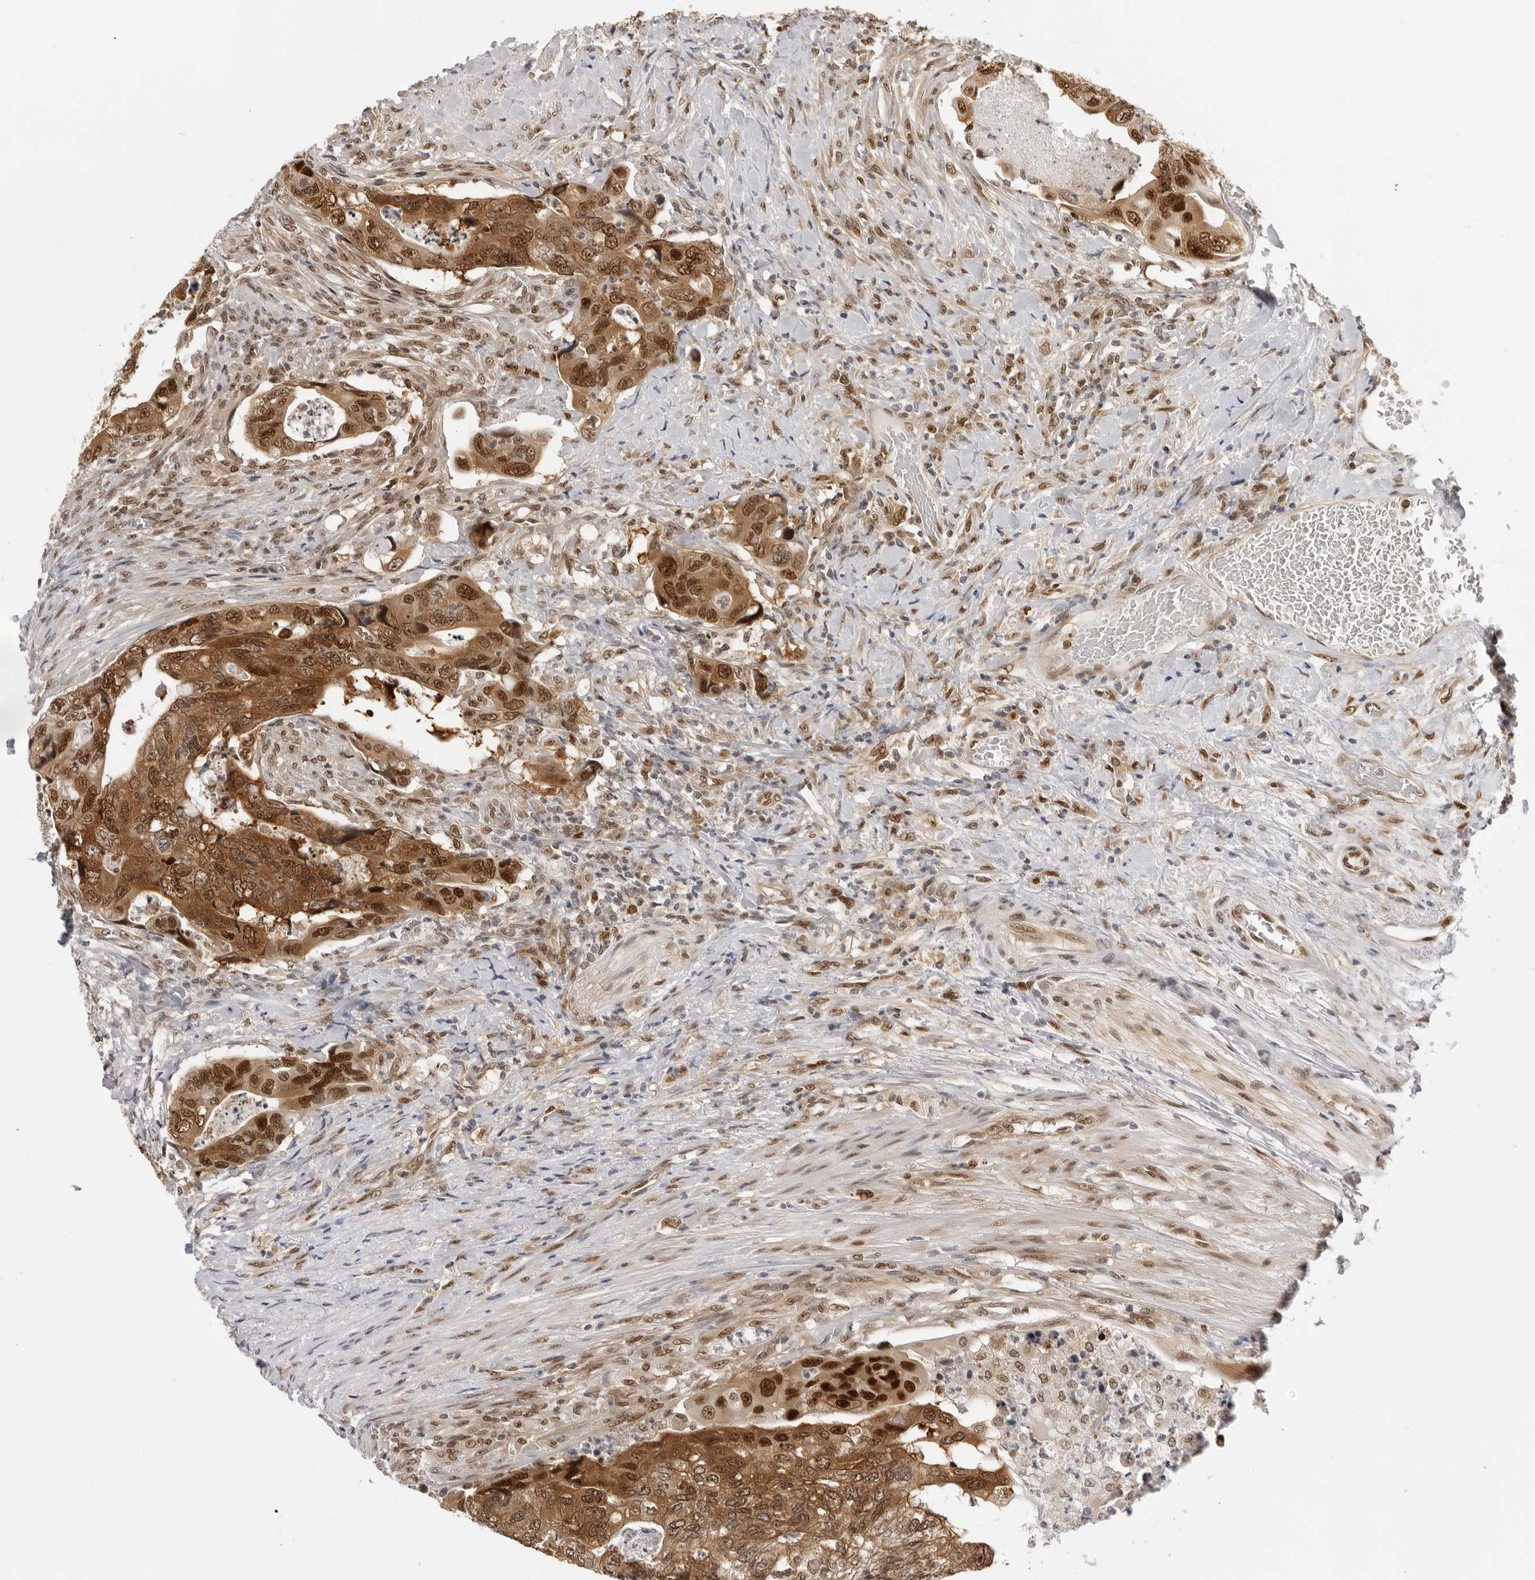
{"staining": {"intensity": "moderate", "quantity": ">75%", "location": "cytoplasmic/membranous,nuclear"}, "tissue": "colorectal cancer", "cell_type": "Tumor cells", "image_type": "cancer", "snomed": [{"axis": "morphology", "description": "Adenocarcinoma, NOS"}, {"axis": "topography", "description": "Rectum"}], "caption": "Colorectal cancer stained for a protein (brown) reveals moderate cytoplasmic/membranous and nuclear positive positivity in approximately >75% of tumor cells.", "gene": "WDR77", "patient": {"sex": "male", "age": 63}}